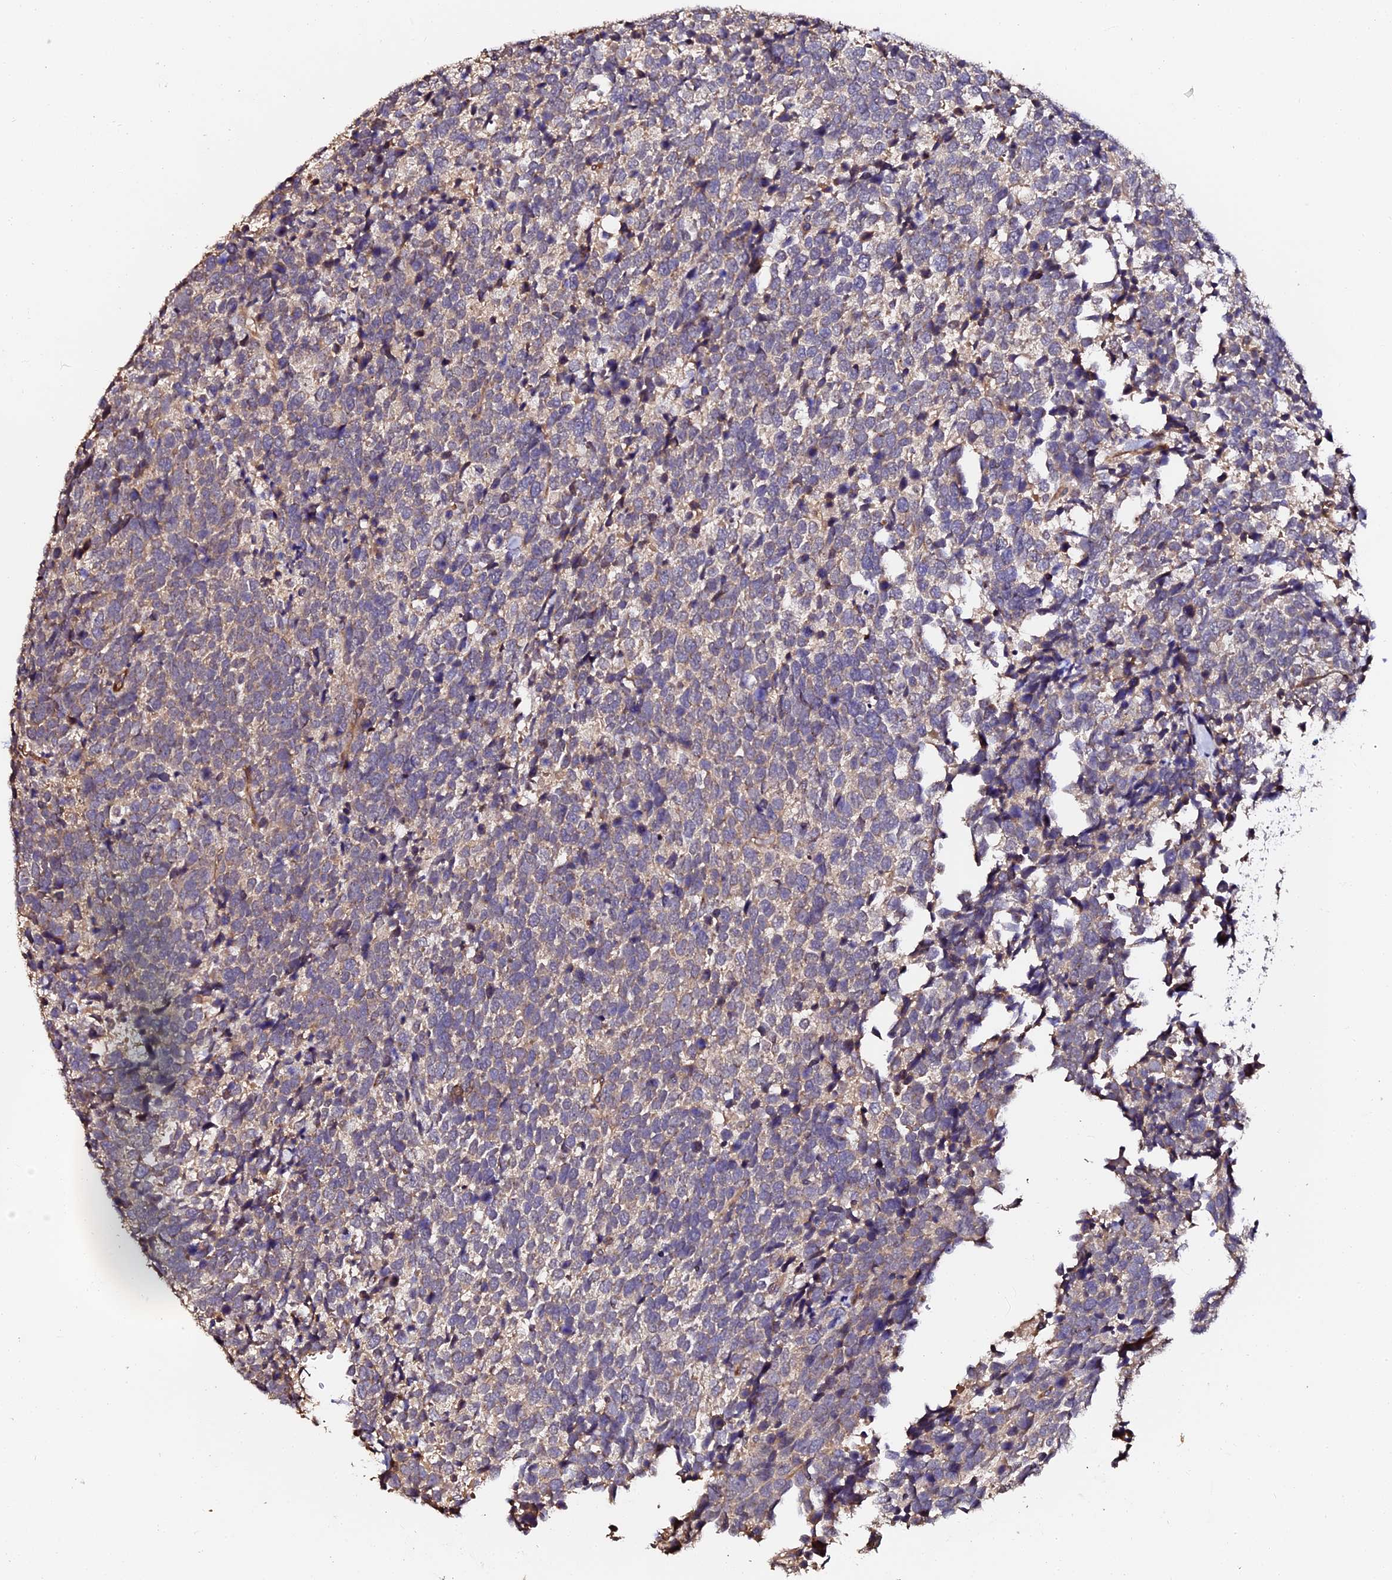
{"staining": {"intensity": "weak", "quantity": "25%-75%", "location": "cytoplasmic/membranous"}, "tissue": "urothelial cancer", "cell_type": "Tumor cells", "image_type": "cancer", "snomed": [{"axis": "morphology", "description": "Urothelial carcinoma, High grade"}, {"axis": "topography", "description": "Urinary bladder"}], "caption": "This is an image of immunohistochemistry staining of urothelial carcinoma (high-grade), which shows weak expression in the cytoplasmic/membranous of tumor cells.", "gene": "TDO2", "patient": {"sex": "female", "age": 82}}